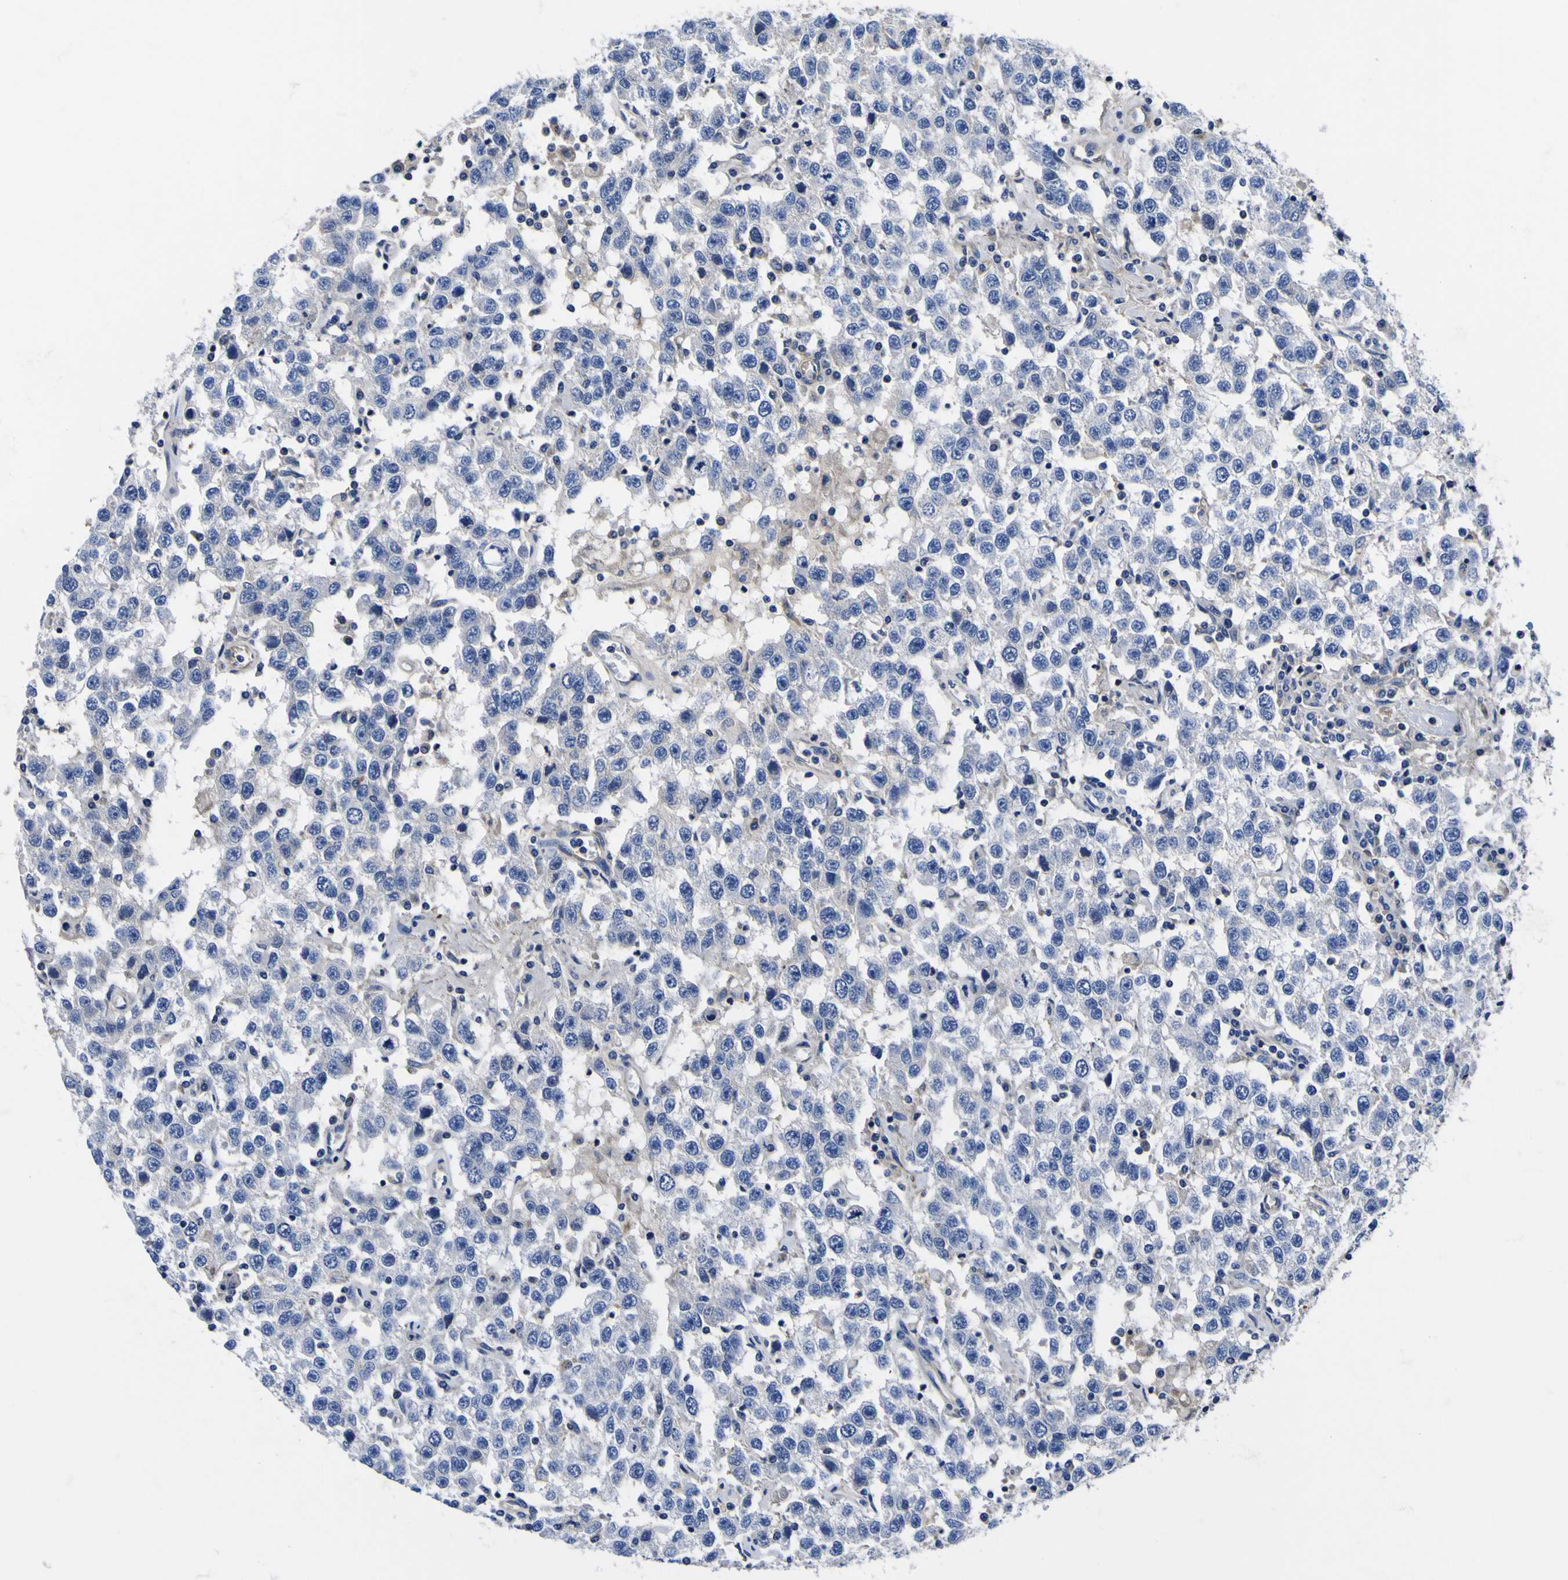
{"staining": {"intensity": "negative", "quantity": "none", "location": "none"}, "tissue": "testis cancer", "cell_type": "Tumor cells", "image_type": "cancer", "snomed": [{"axis": "morphology", "description": "Seminoma, NOS"}, {"axis": "topography", "description": "Testis"}], "caption": "This is an immunohistochemistry (IHC) histopathology image of human testis seminoma. There is no expression in tumor cells.", "gene": "VASN", "patient": {"sex": "male", "age": 41}}